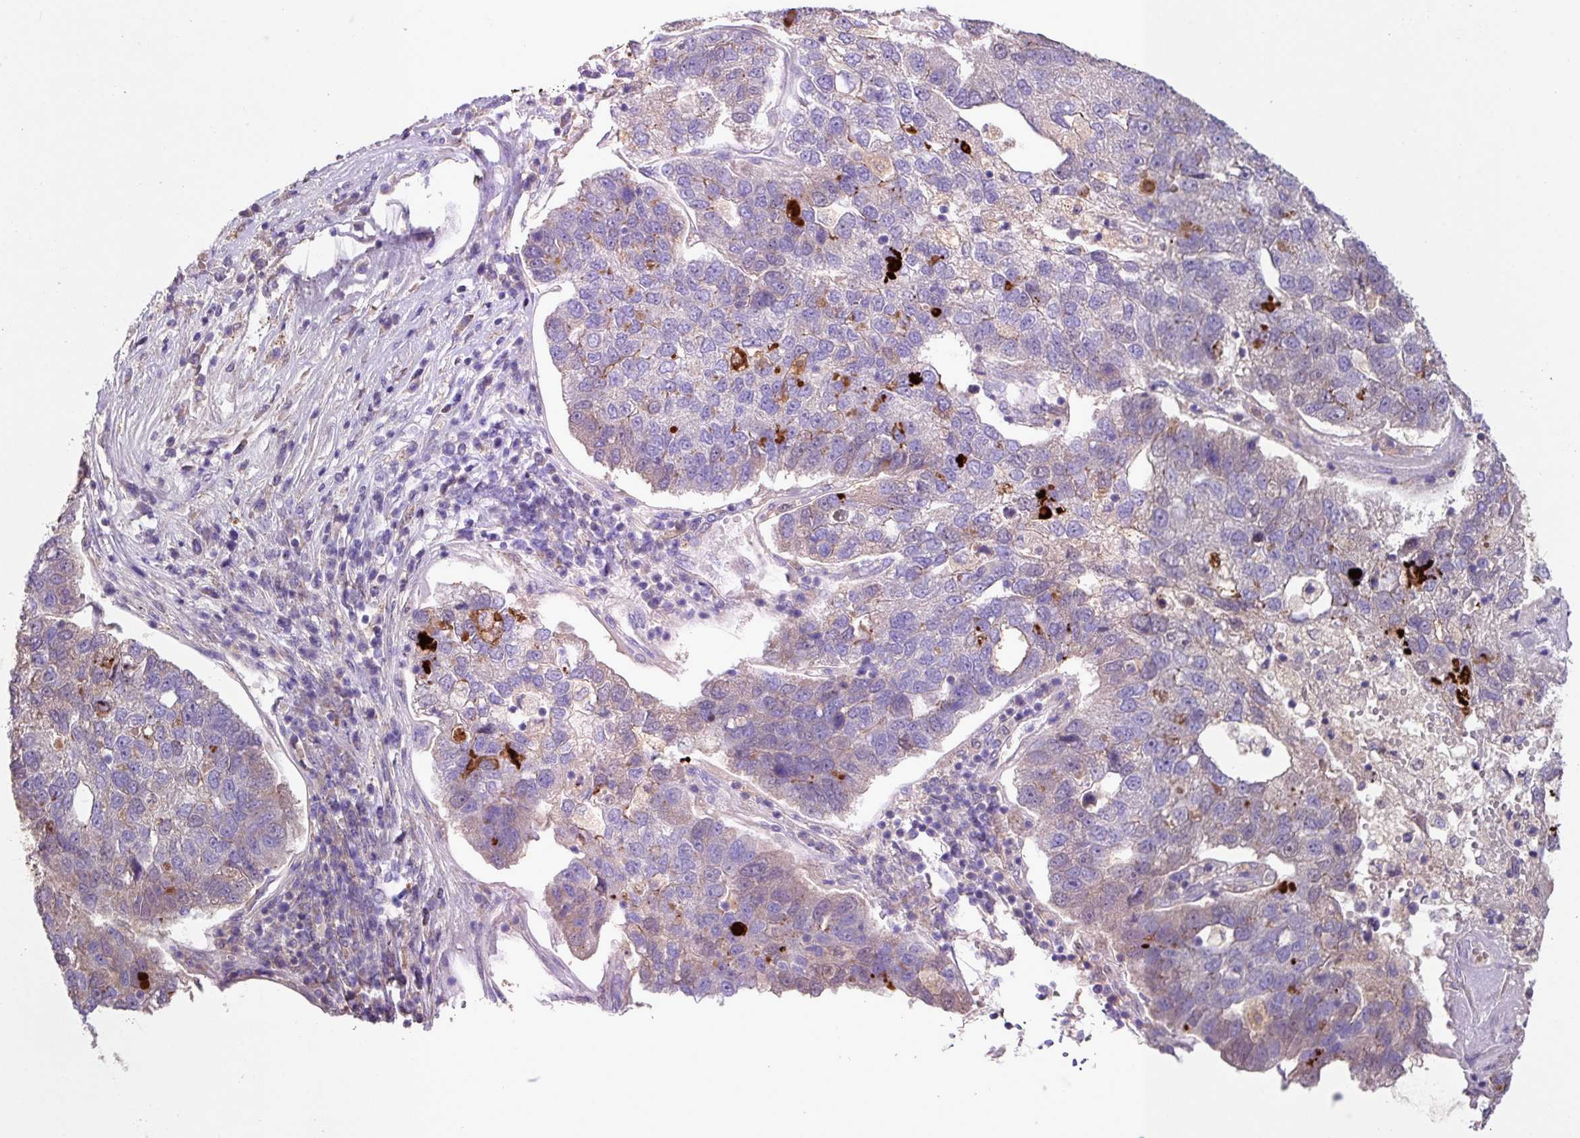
{"staining": {"intensity": "negative", "quantity": "none", "location": "none"}, "tissue": "pancreatic cancer", "cell_type": "Tumor cells", "image_type": "cancer", "snomed": [{"axis": "morphology", "description": "Adenocarcinoma, NOS"}, {"axis": "topography", "description": "Pancreas"}], "caption": "A micrograph of human pancreatic adenocarcinoma is negative for staining in tumor cells.", "gene": "IQCJ", "patient": {"sex": "female", "age": 61}}